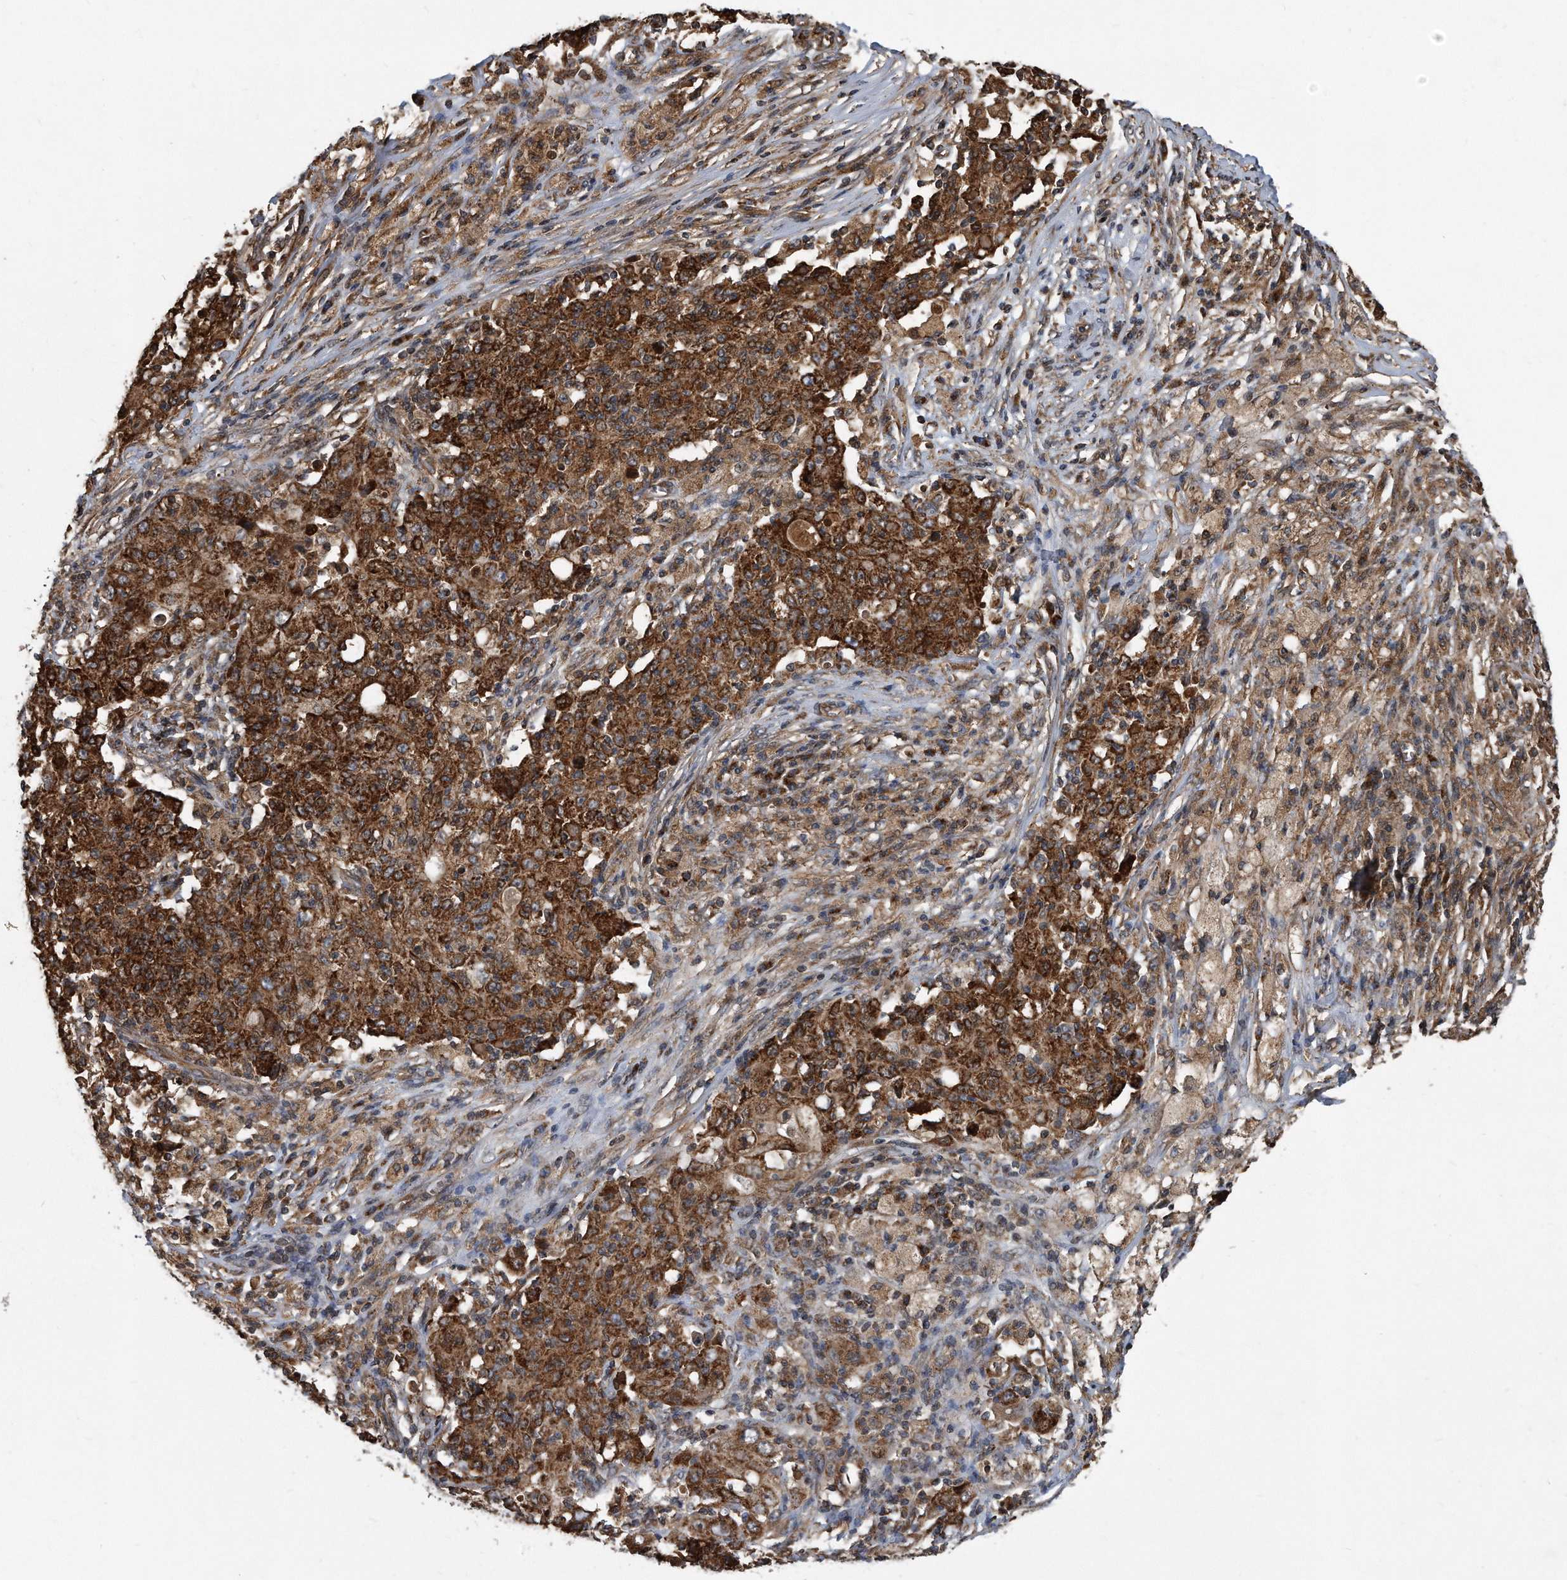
{"staining": {"intensity": "strong", "quantity": ">75%", "location": "cytoplasmic/membranous"}, "tissue": "ovarian cancer", "cell_type": "Tumor cells", "image_type": "cancer", "snomed": [{"axis": "morphology", "description": "Carcinoma, endometroid"}, {"axis": "topography", "description": "Ovary"}], "caption": "Approximately >75% of tumor cells in ovarian endometroid carcinoma exhibit strong cytoplasmic/membranous protein positivity as visualized by brown immunohistochemical staining.", "gene": "FAM136A", "patient": {"sex": "female", "age": 42}}